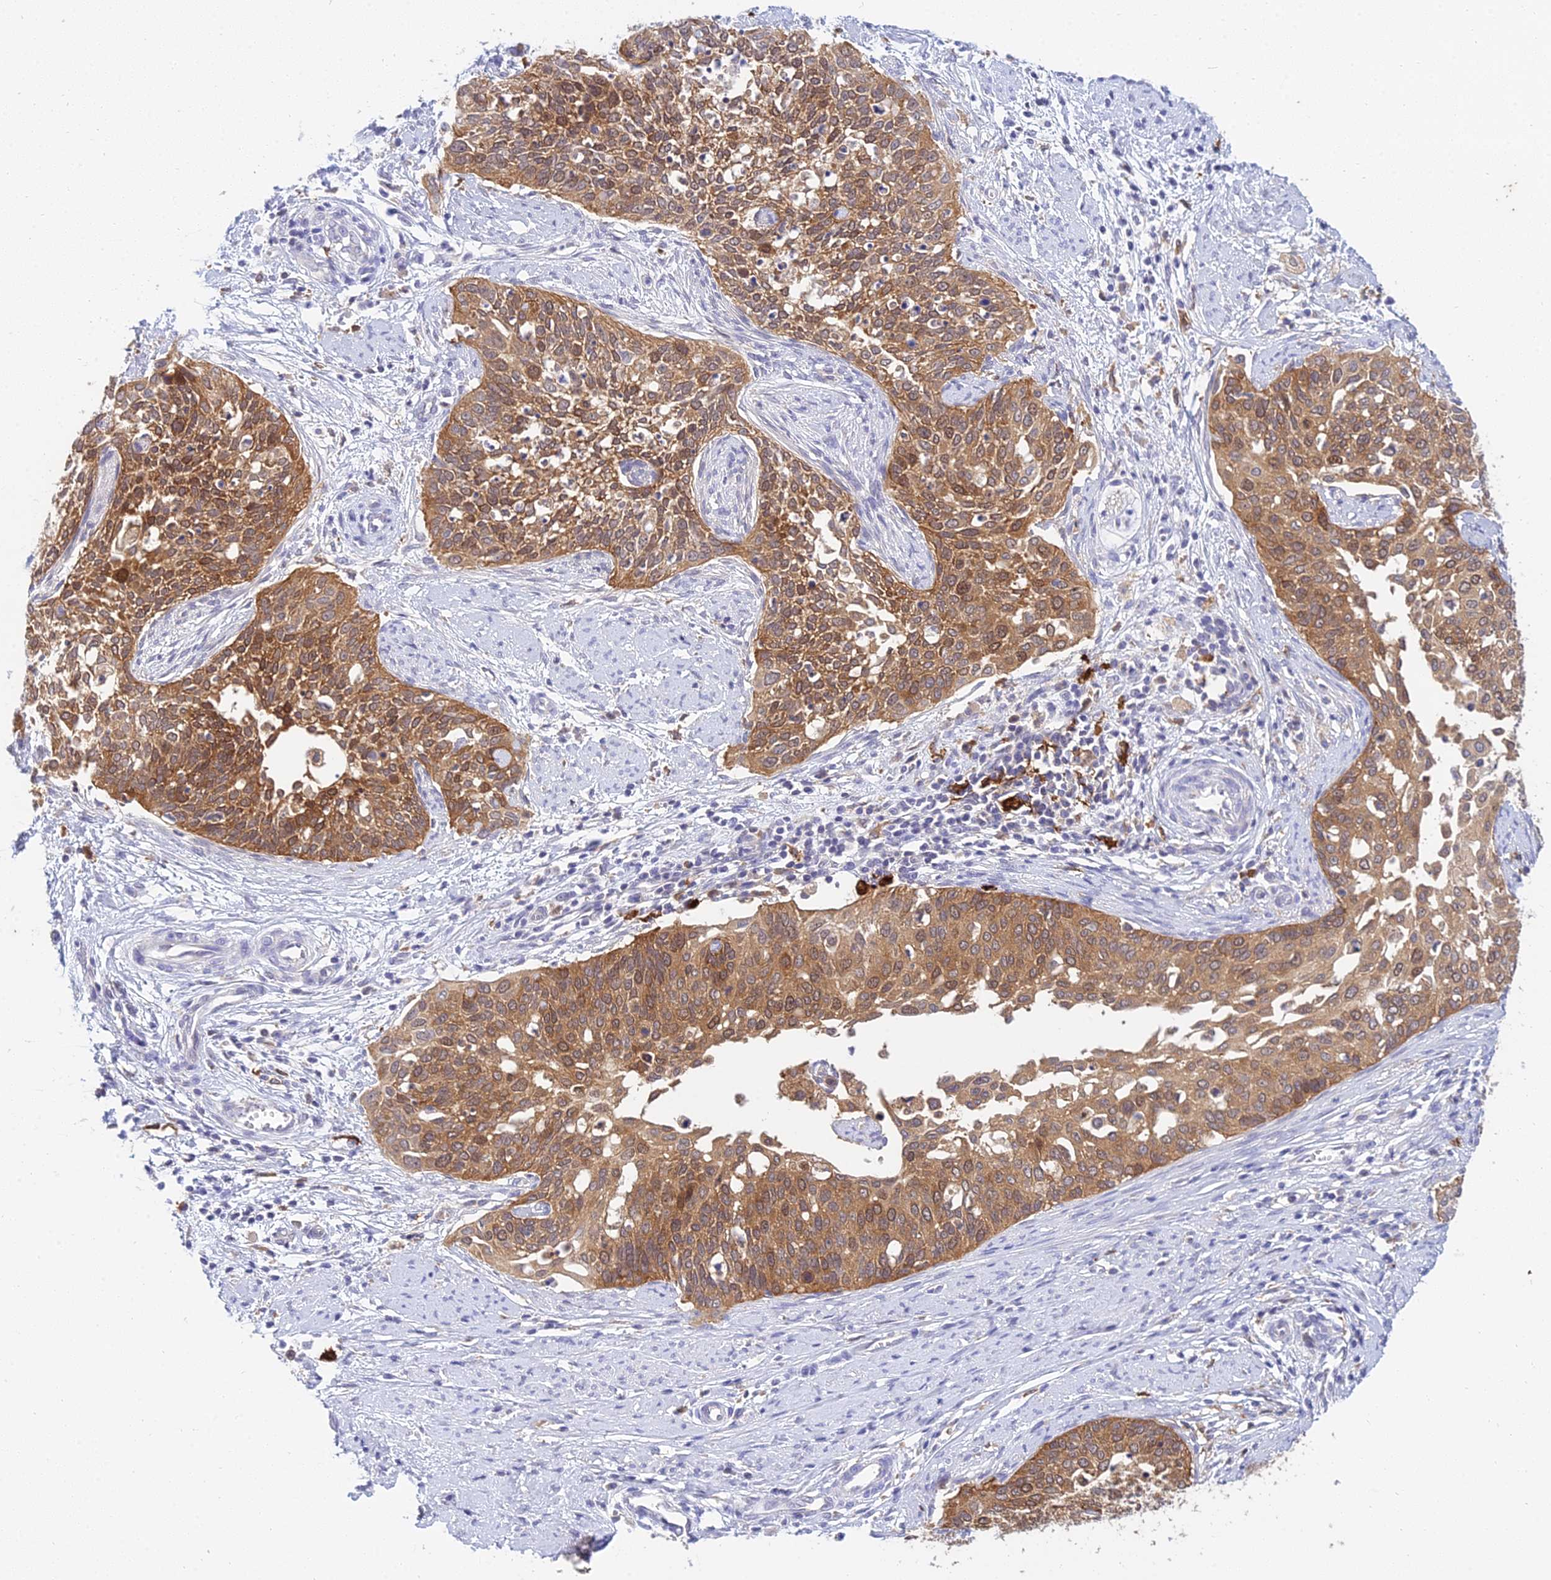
{"staining": {"intensity": "strong", "quantity": "25%-75%", "location": "cytoplasmic/membranous"}, "tissue": "cervical cancer", "cell_type": "Tumor cells", "image_type": "cancer", "snomed": [{"axis": "morphology", "description": "Squamous cell carcinoma, NOS"}, {"axis": "topography", "description": "Cervix"}], "caption": "Protein staining of cervical cancer tissue displays strong cytoplasmic/membranous positivity in approximately 25%-75% of tumor cells.", "gene": "UBE2G1", "patient": {"sex": "female", "age": 44}}